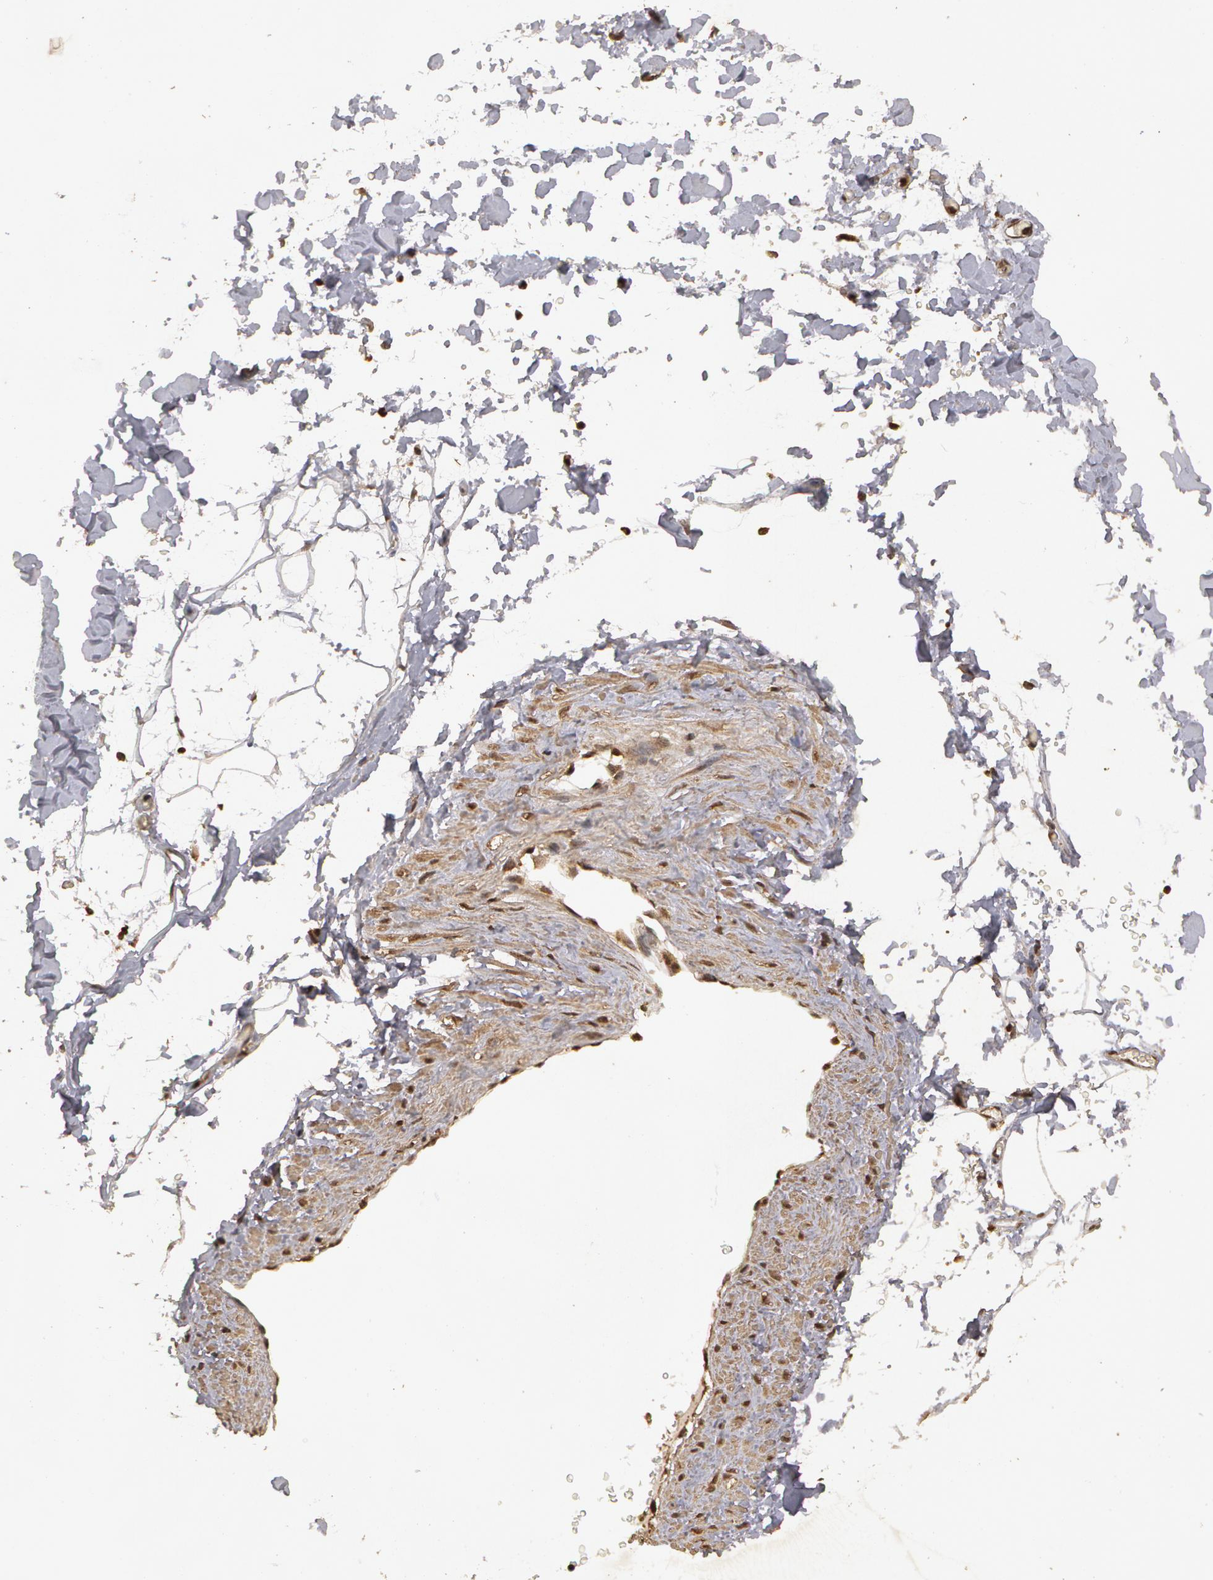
{"staining": {"intensity": "weak", "quantity": ">75%", "location": "cytoplasmic/membranous"}, "tissue": "adipose tissue", "cell_type": "Adipocytes", "image_type": "normal", "snomed": [{"axis": "morphology", "description": "Normal tissue, NOS"}, {"axis": "topography", "description": "Soft tissue"}], "caption": "Weak cytoplasmic/membranous expression for a protein is present in approximately >75% of adipocytes of unremarkable adipose tissue using immunohistochemistry.", "gene": "CALR", "patient": {"sex": "male", "age": 72}}